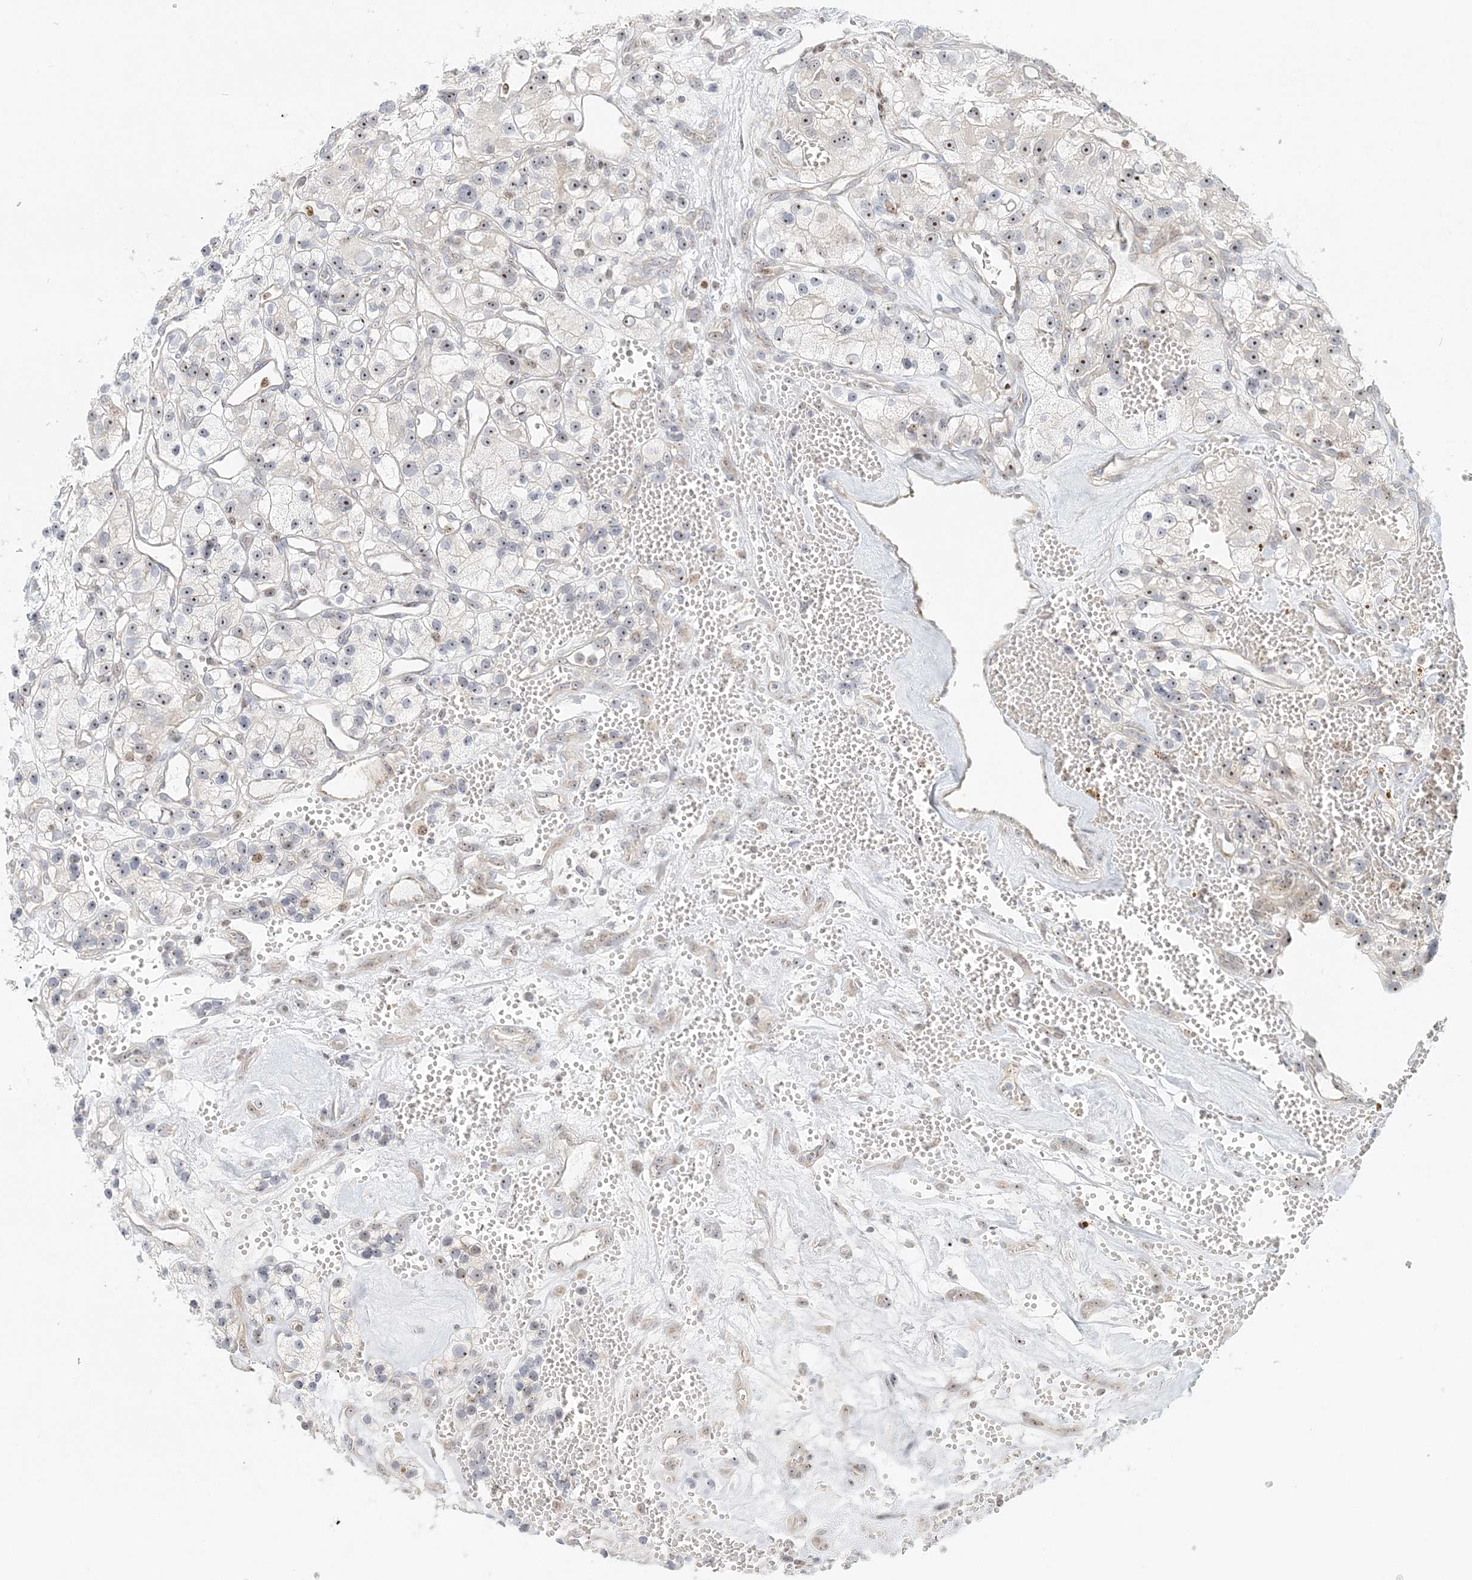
{"staining": {"intensity": "weak", "quantity": "<25%", "location": "nuclear"}, "tissue": "renal cancer", "cell_type": "Tumor cells", "image_type": "cancer", "snomed": [{"axis": "morphology", "description": "Adenocarcinoma, NOS"}, {"axis": "topography", "description": "Kidney"}], "caption": "This is a image of immunohistochemistry staining of renal cancer (adenocarcinoma), which shows no expression in tumor cells. The staining was performed using DAB to visualize the protein expression in brown, while the nuclei were stained in blue with hematoxylin (Magnification: 20x).", "gene": "UBE2F", "patient": {"sex": "female", "age": 57}}